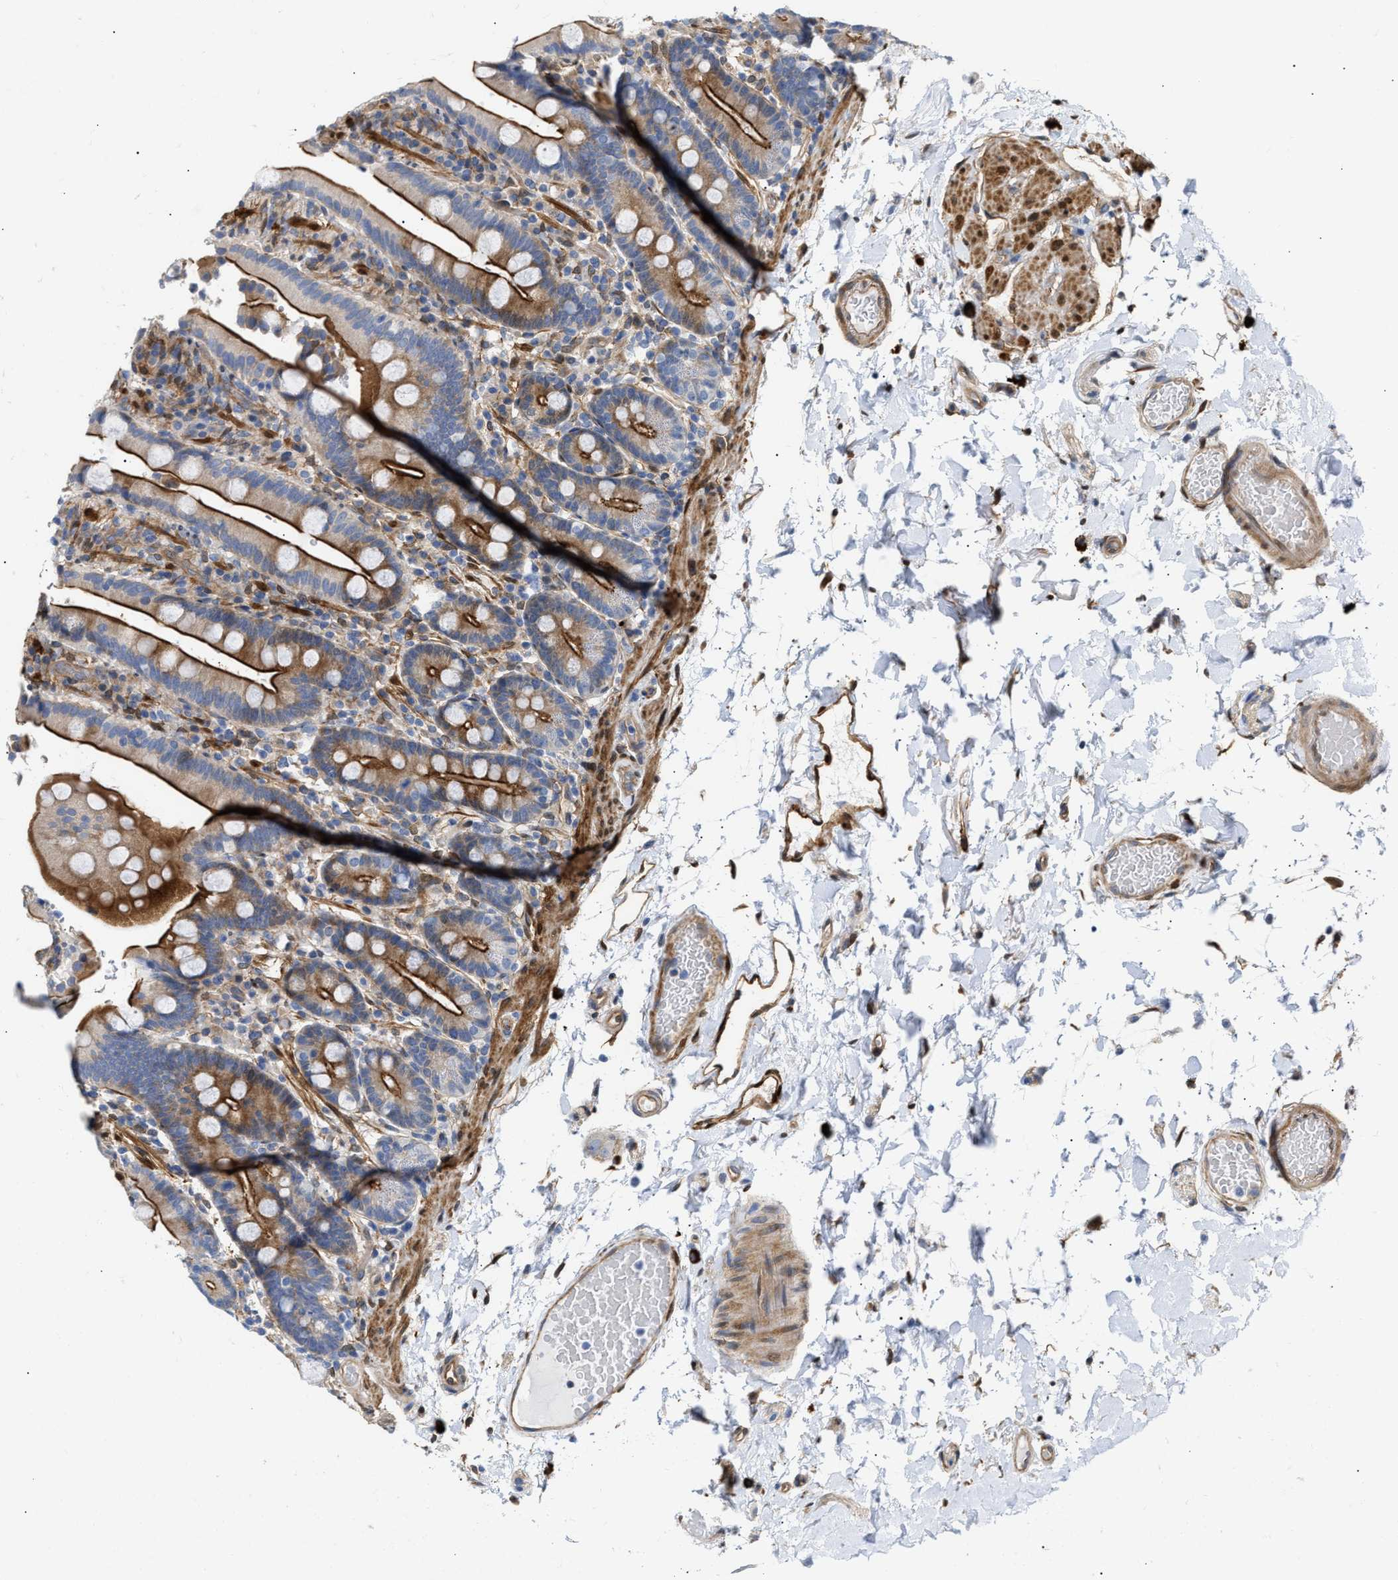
{"staining": {"intensity": "strong", "quantity": ">75%", "location": "cytoplasmic/membranous"}, "tissue": "duodenum", "cell_type": "Glandular cells", "image_type": "normal", "snomed": [{"axis": "morphology", "description": "Normal tissue, NOS"}, {"axis": "topography", "description": "Small intestine, NOS"}], "caption": "High-magnification brightfield microscopy of unremarkable duodenum stained with DAB (brown) and counterstained with hematoxylin (blue). glandular cells exhibit strong cytoplasmic/membranous positivity is identified in approximately>75% of cells. The protein of interest is shown in brown color, while the nuclei are stained blue.", "gene": "FHL1", "patient": {"sex": "female", "age": 71}}